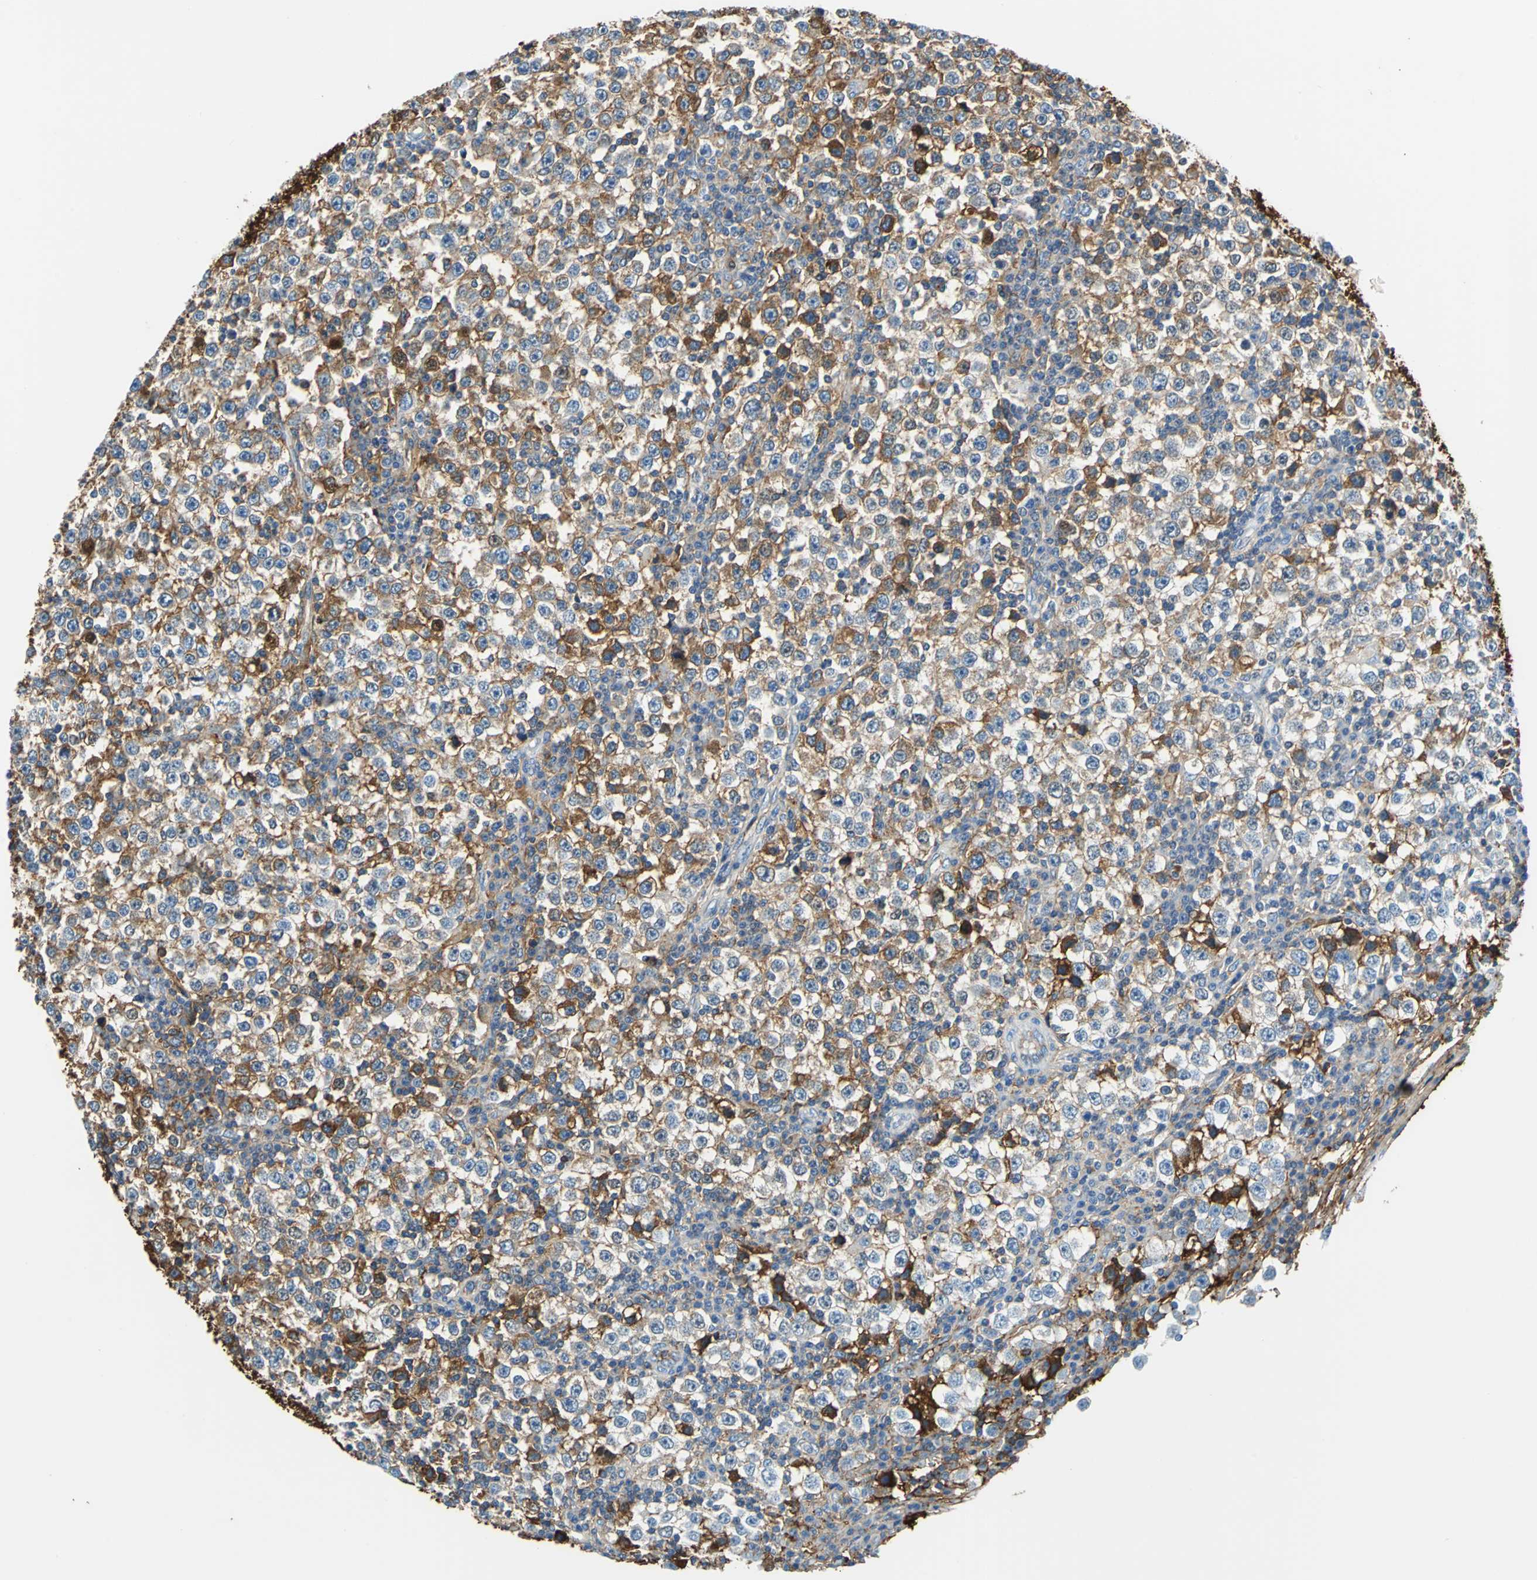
{"staining": {"intensity": "moderate", "quantity": "25%-75%", "location": "cytoplasmic/membranous"}, "tissue": "testis cancer", "cell_type": "Tumor cells", "image_type": "cancer", "snomed": [{"axis": "morphology", "description": "Seminoma, NOS"}, {"axis": "topography", "description": "Testis"}], "caption": "Immunohistochemical staining of testis seminoma displays medium levels of moderate cytoplasmic/membranous protein expression in approximately 25%-75% of tumor cells. The staining is performed using DAB brown chromogen to label protein expression. The nuclei are counter-stained blue using hematoxylin.", "gene": "ALB", "patient": {"sex": "male", "age": 65}}